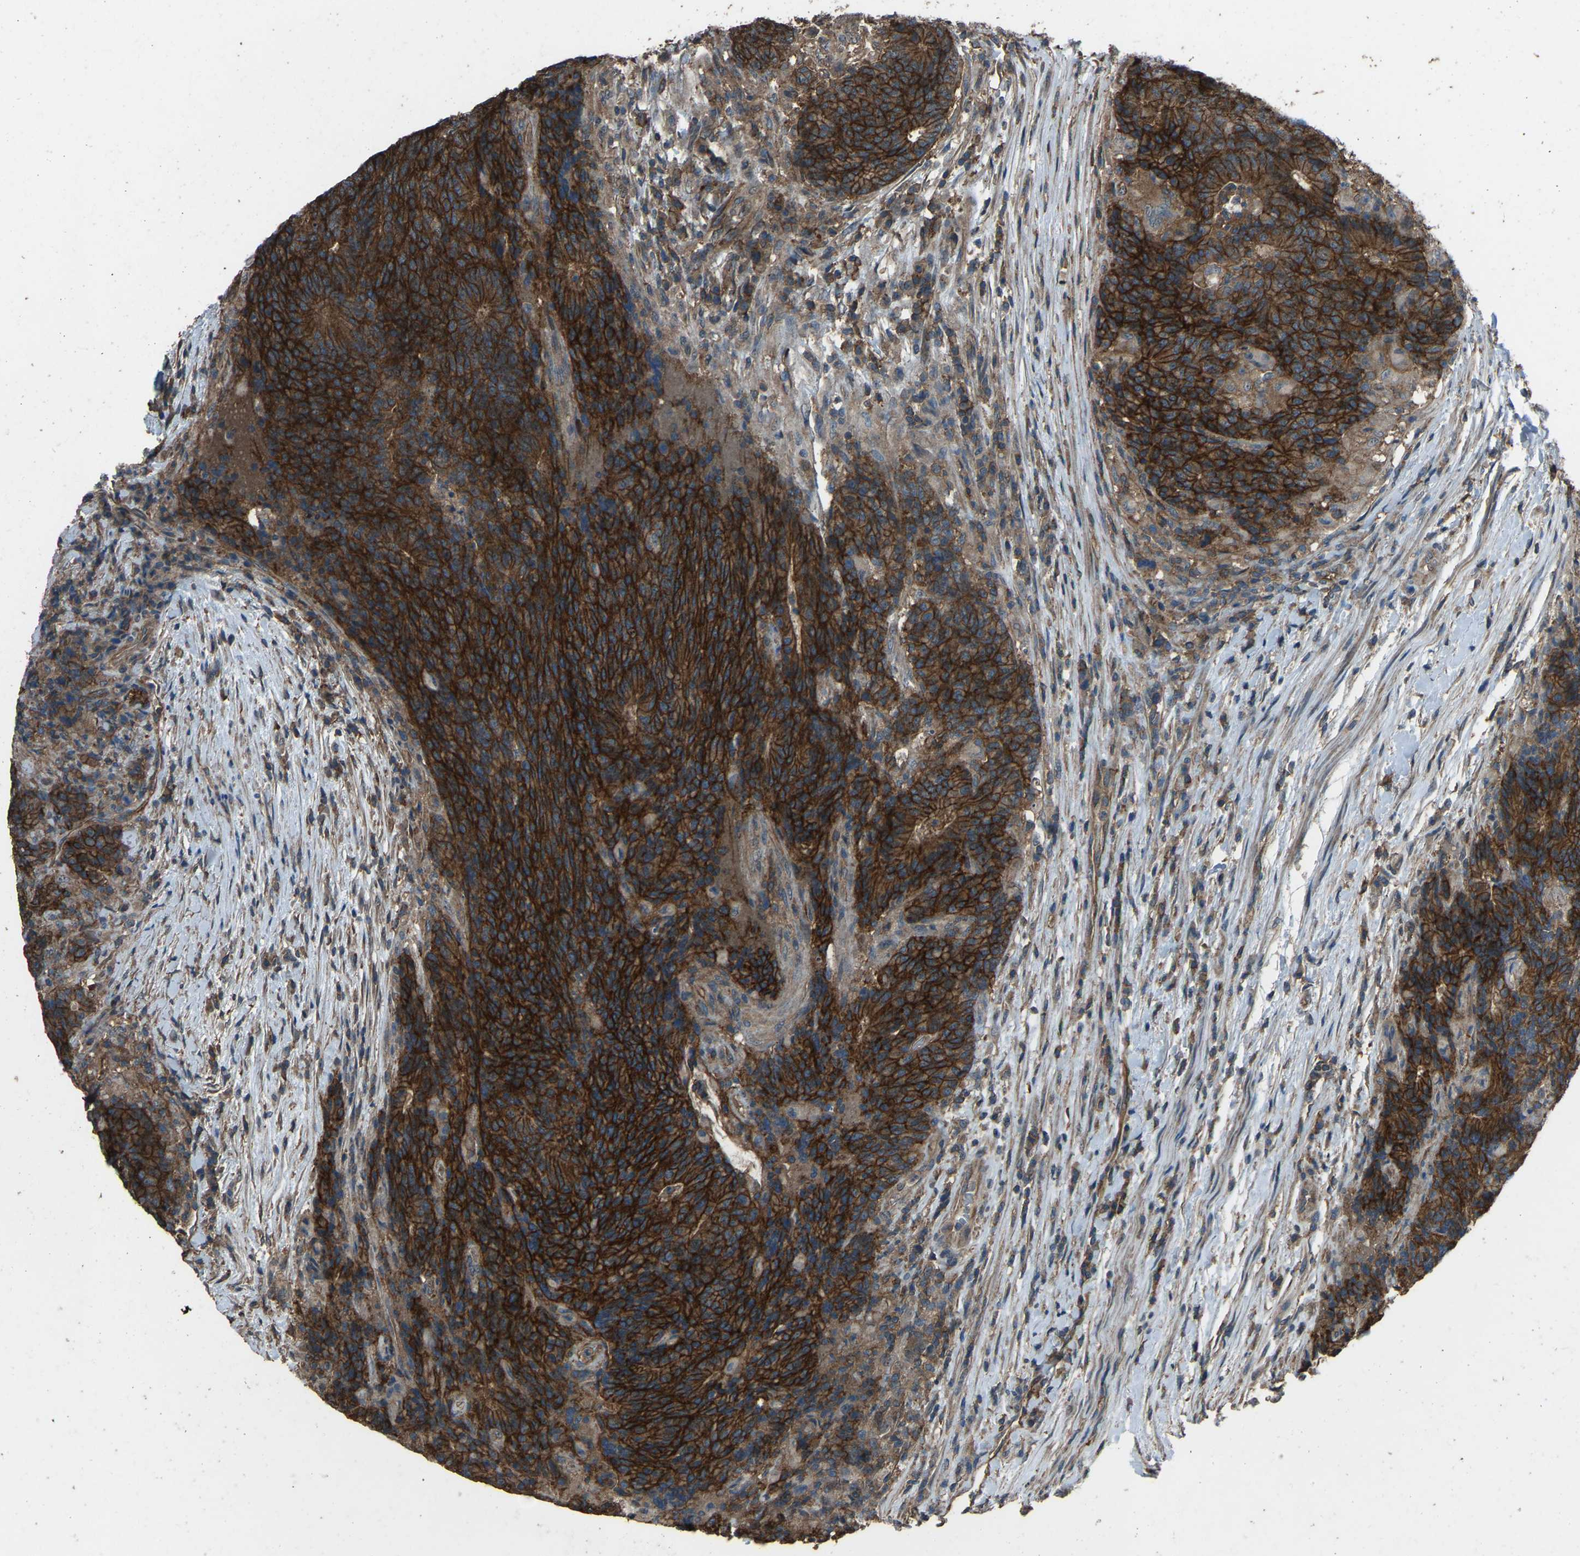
{"staining": {"intensity": "strong", "quantity": ">75%", "location": "cytoplasmic/membranous"}, "tissue": "colorectal cancer", "cell_type": "Tumor cells", "image_type": "cancer", "snomed": [{"axis": "morphology", "description": "Normal tissue, NOS"}, {"axis": "morphology", "description": "Adenocarcinoma, NOS"}, {"axis": "topography", "description": "Colon"}], "caption": "This micrograph displays immunohistochemistry staining of human colorectal cancer (adenocarcinoma), with high strong cytoplasmic/membranous positivity in about >75% of tumor cells.", "gene": "SLC4A2", "patient": {"sex": "female", "age": 75}}